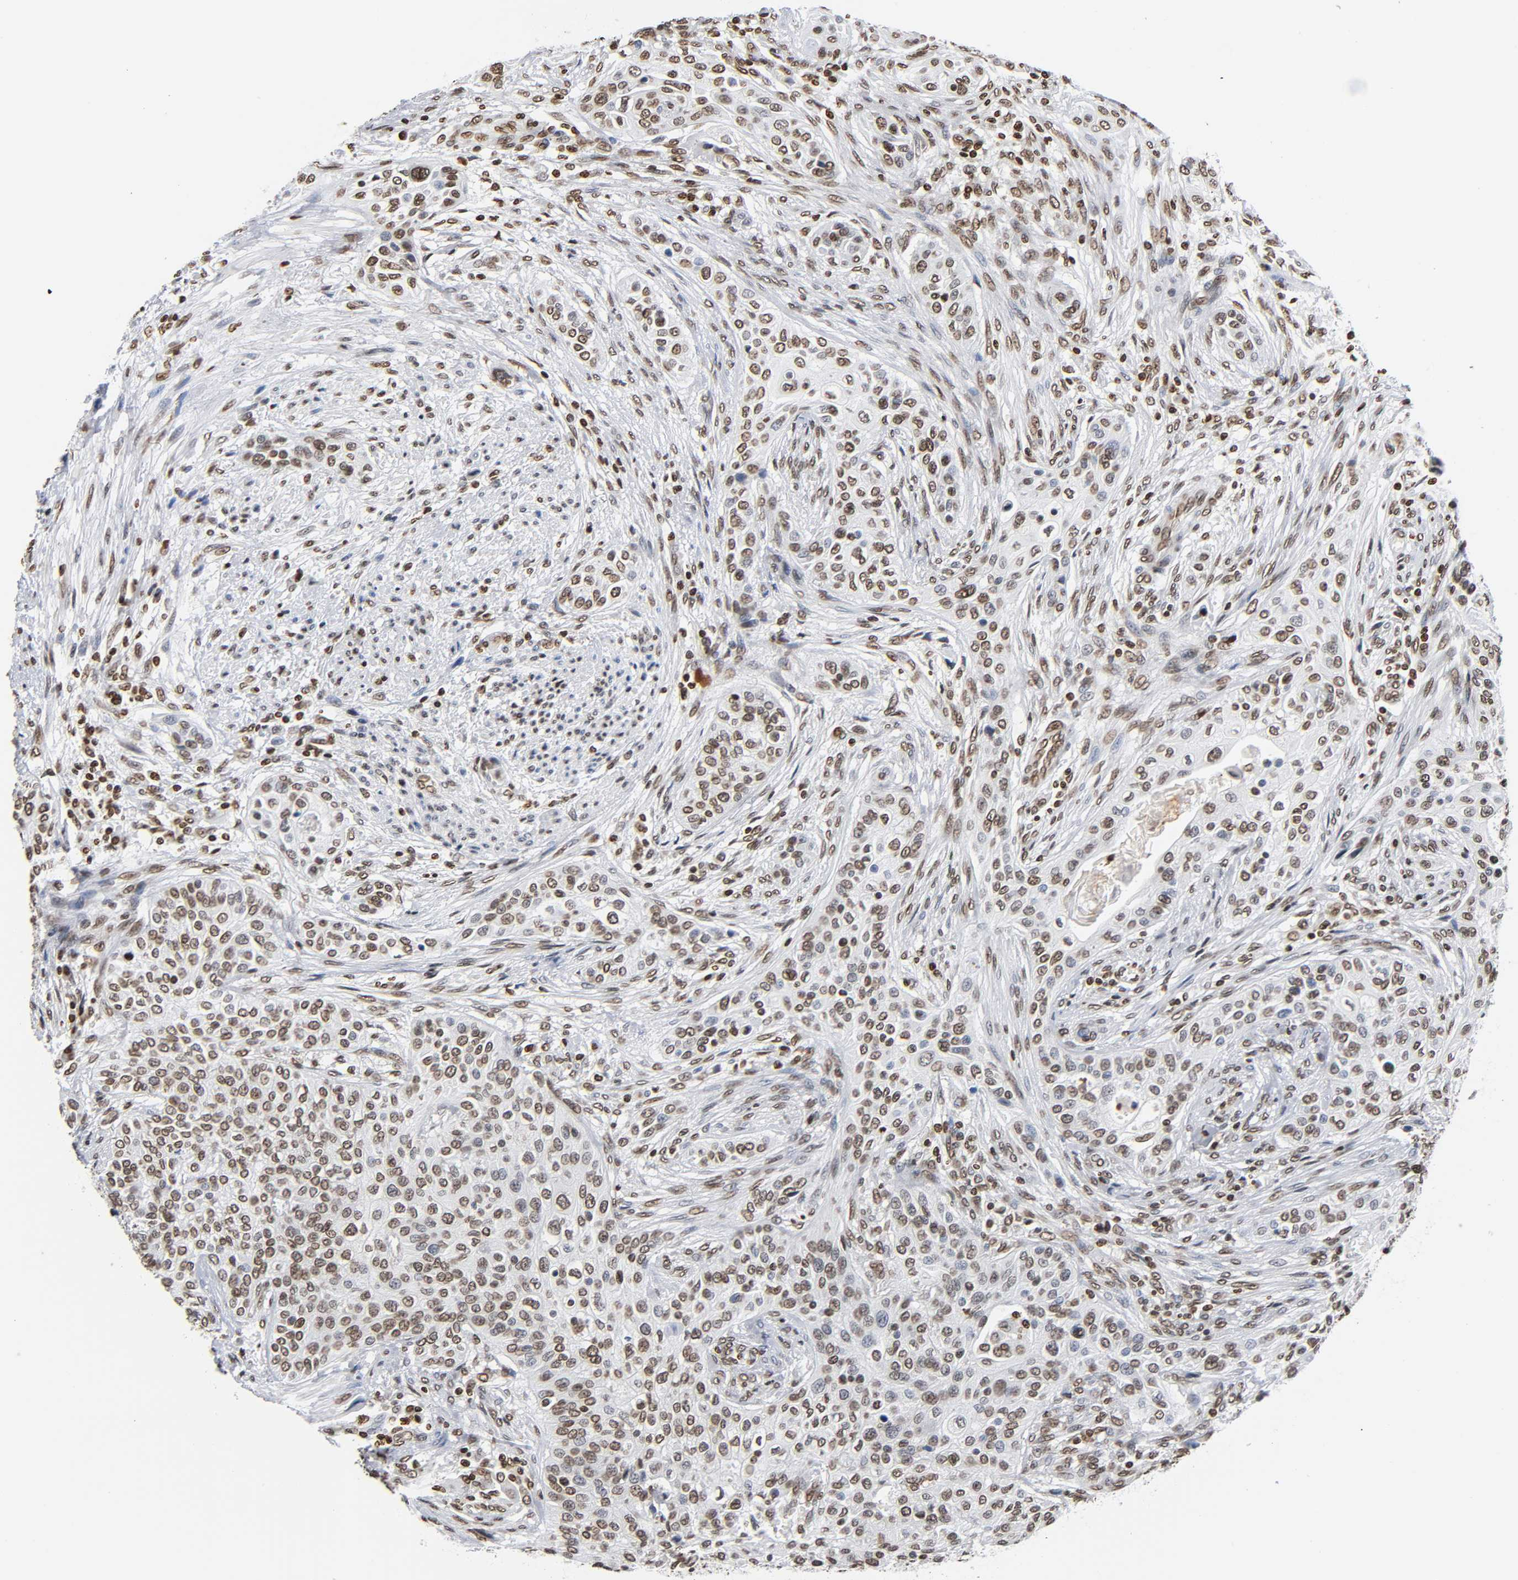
{"staining": {"intensity": "moderate", "quantity": ">75%", "location": "nuclear"}, "tissue": "urothelial cancer", "cell_type": "Tumor cells", "image_type": "cancer", "snomed": [{"axis": "morphology", "description": "Urothelial carcinoma, High grade"}, {"axis": "topography", "description": "Urinary bladder"}], "caption": "Human high-grade urothelial carcinoma stained with a protein marker exhibits moderate staining in tumor cells.", "gene": "HOXA6", "patient": {"sex": "male", "age": 74}}